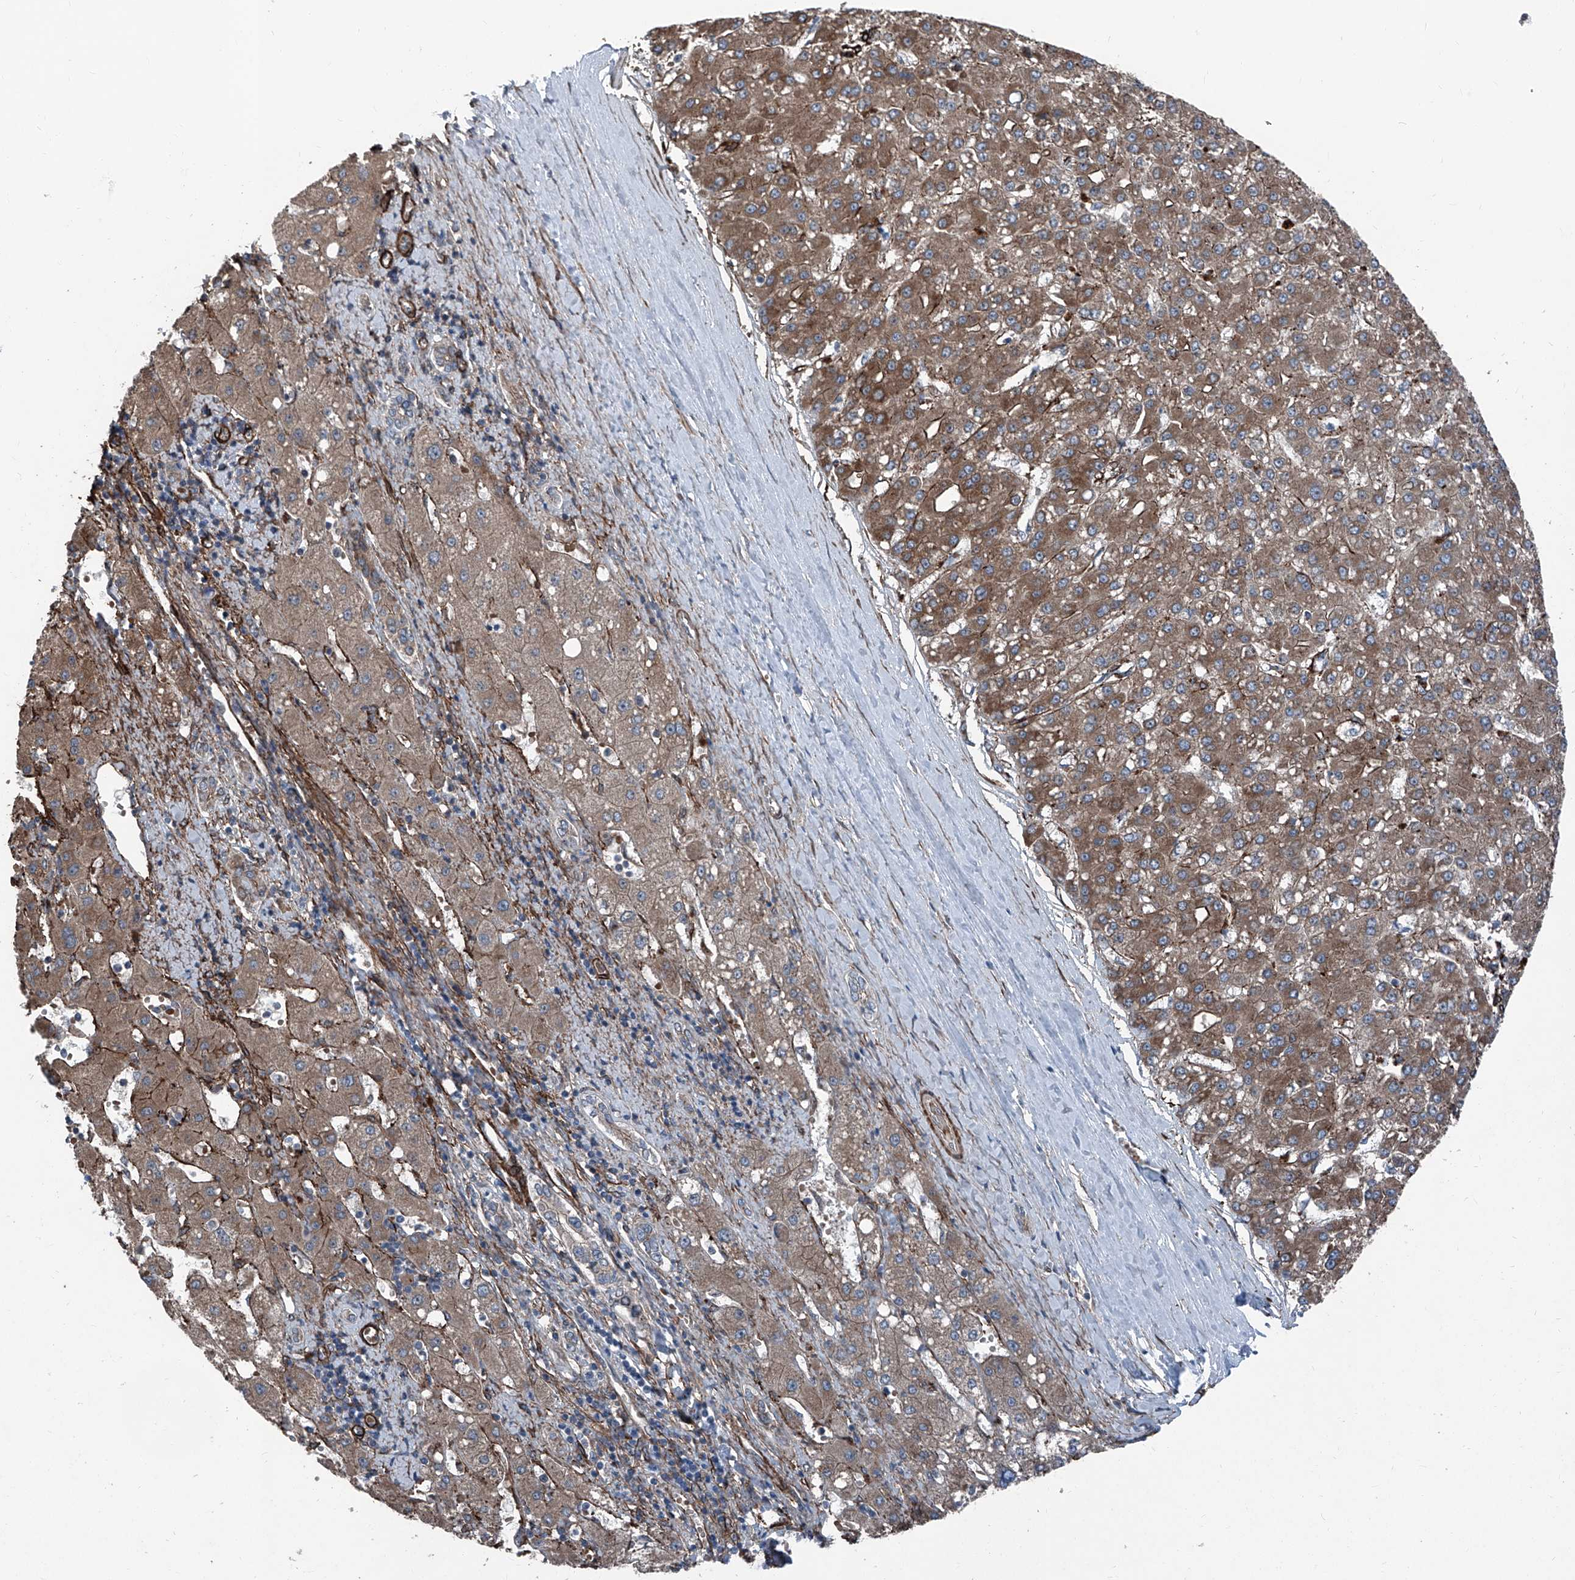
{"staining": {"intensity": "moderate", "quantity": ">75%", "location": "cytoplasmic/membranous"}, "tissue": "liver cancer", "cell_type": "Tumor cells", "image_type": "cancer", "snomed": [{"axis": "morphology", "description": "Carcinoma, Hepatocellular, NOS"}, {"axis": "topography", "description": "Liver"}], "caption": "Protein staining of liver cancer tissue displays moderate cytoplasmic/membranous staining in approximately >75% of tumor cells.", "gene": "COA7", "patient": {"sex": "male", "age": 67}}